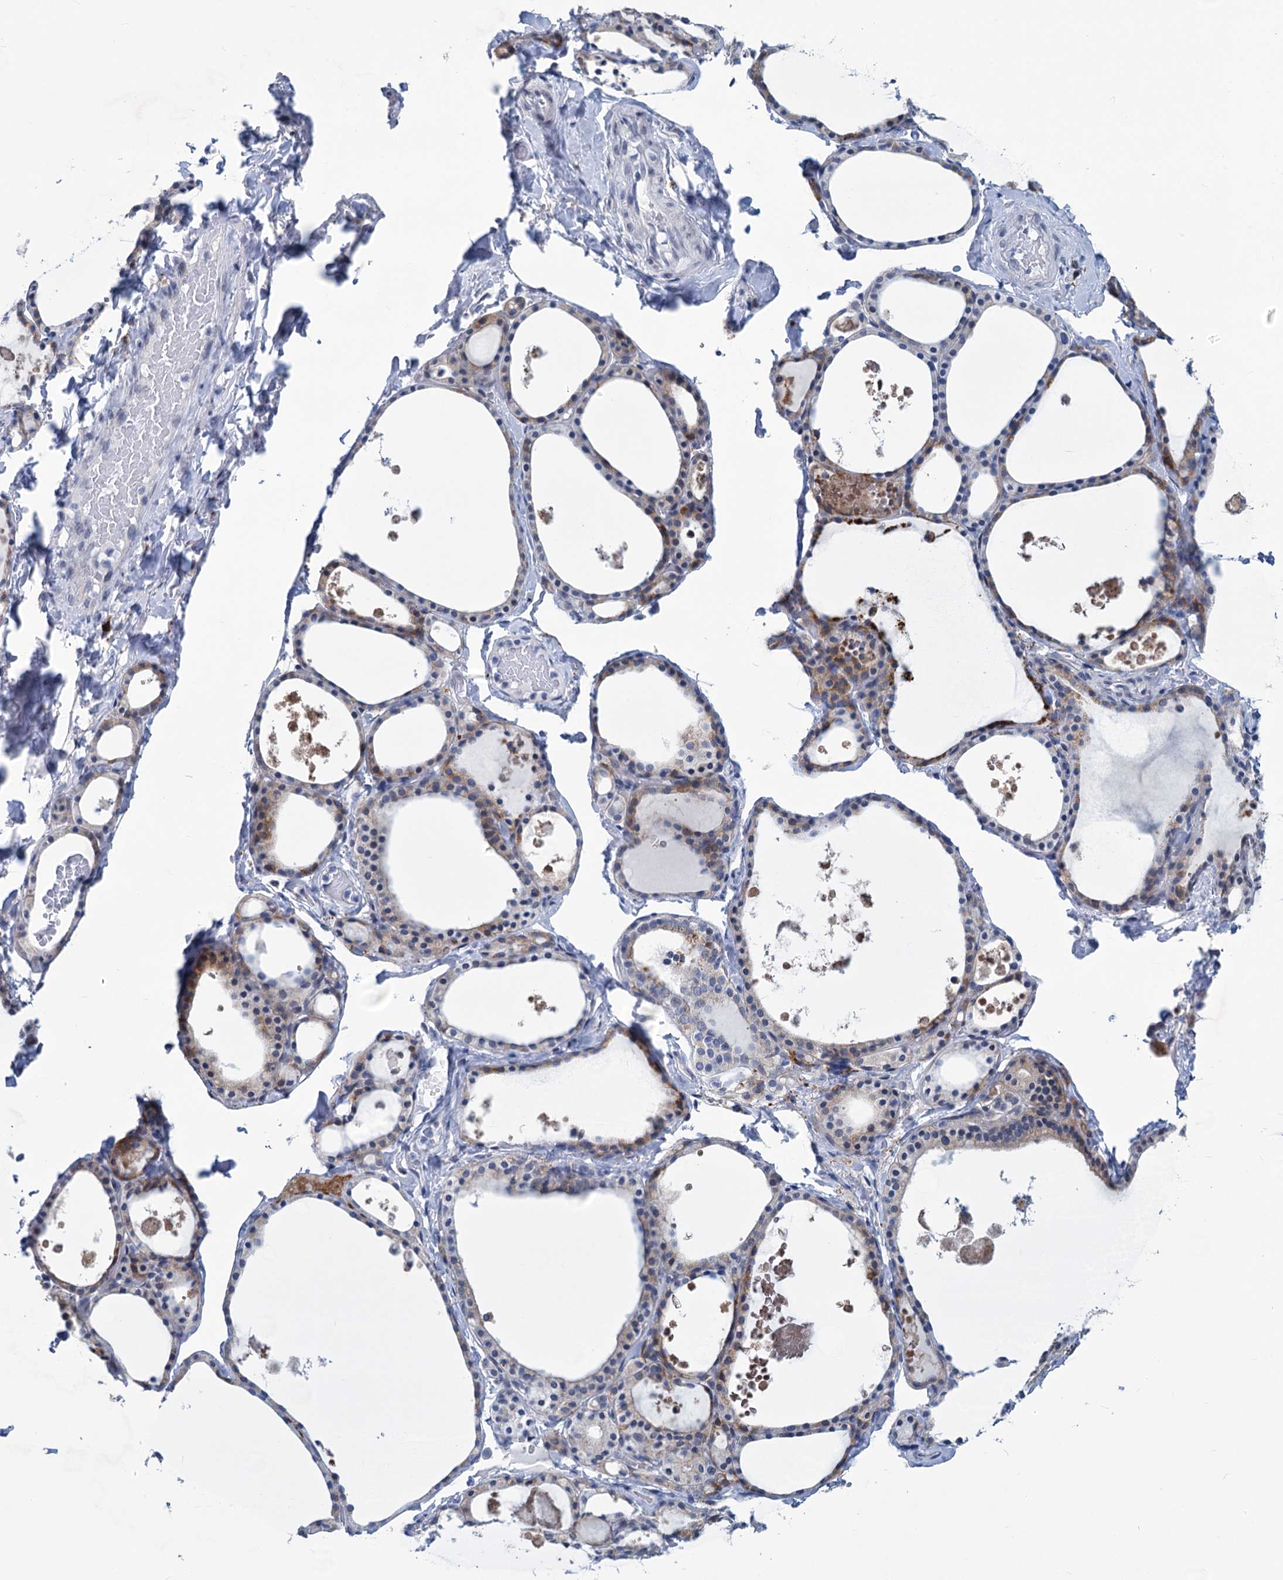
{"staining": {"intensity": "moderate", "quantity": "25%-75%", "location": "cytoplasmic/membranous"}, "tissue": "thyroid gland", "cell_type": "Glandular cells", "image_type": "normal", "snomed": [{"axis": "morphology", "description": "Normal tissue, NOS"}, {"axis": "topography", "description": "Thyroid gland"}], "caption": "Benign thyroid gland displays moderate cytoplasmic/membranous expression in about 25%-75% of glandular cells, visualized by immunohistochemistry.", "gene": "NEU3", "patient": {"sex": "male", "age": 56}}